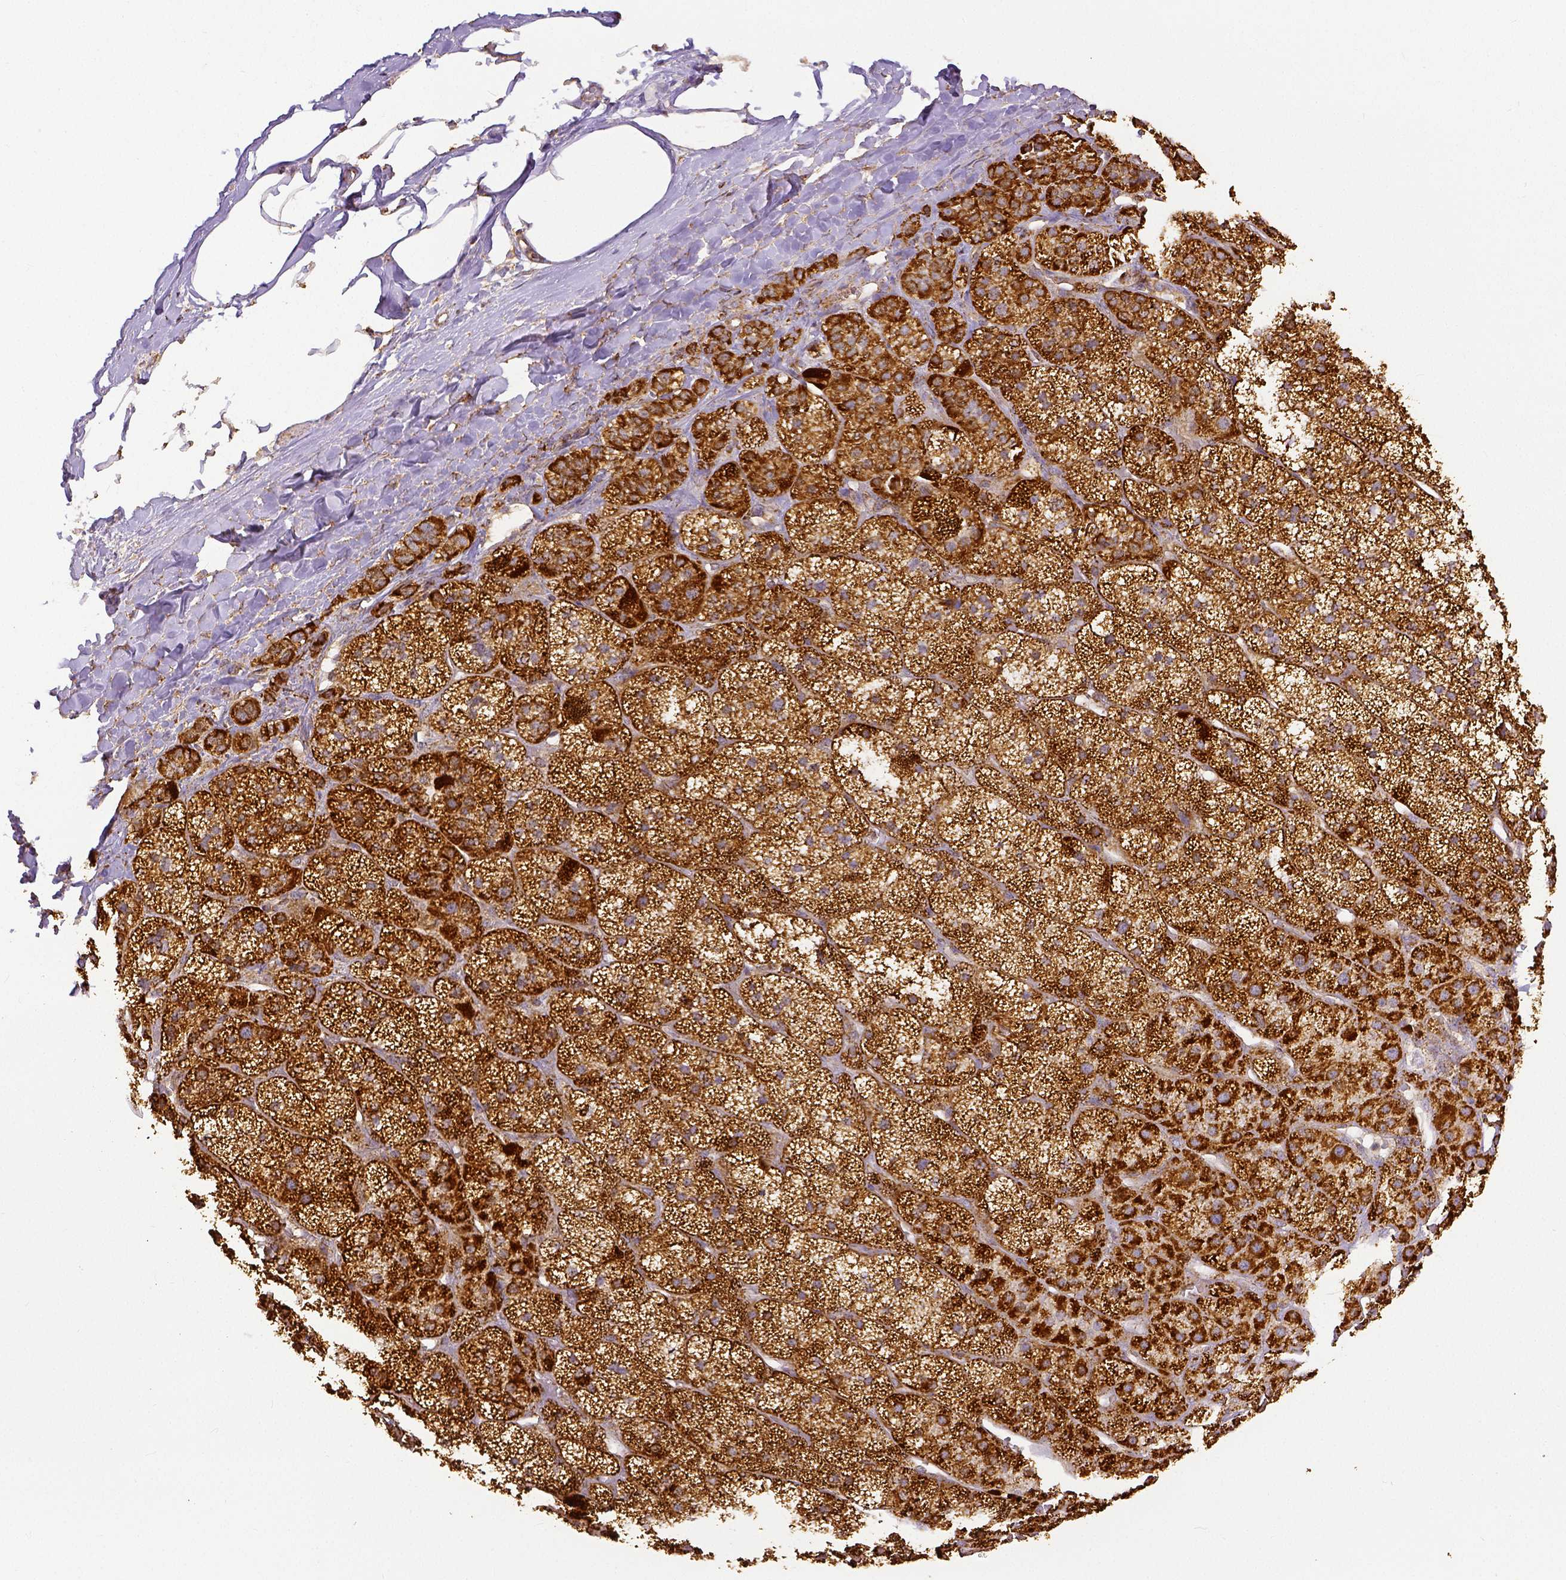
{"staining": {"intensity": "strong", "quantity": ">75%", "location": "cytoplasmic/membranous"}, "tissue": "adrenal gland", "cell_type": "Glandular cells", "image_type": "normal", "snomed": [{"axis": "morphology", "description": "Normal tissue, NOS"}, {"axis": "topography", "description": "Adrenal gland"}], "caption": "Glandular cells exhibit strong cytoplasmic/membranous expression in approximately >75% of cells in benign adrenal gland.", "gene": "SDHB", "patient": {"sex": "male", "age": 57}}